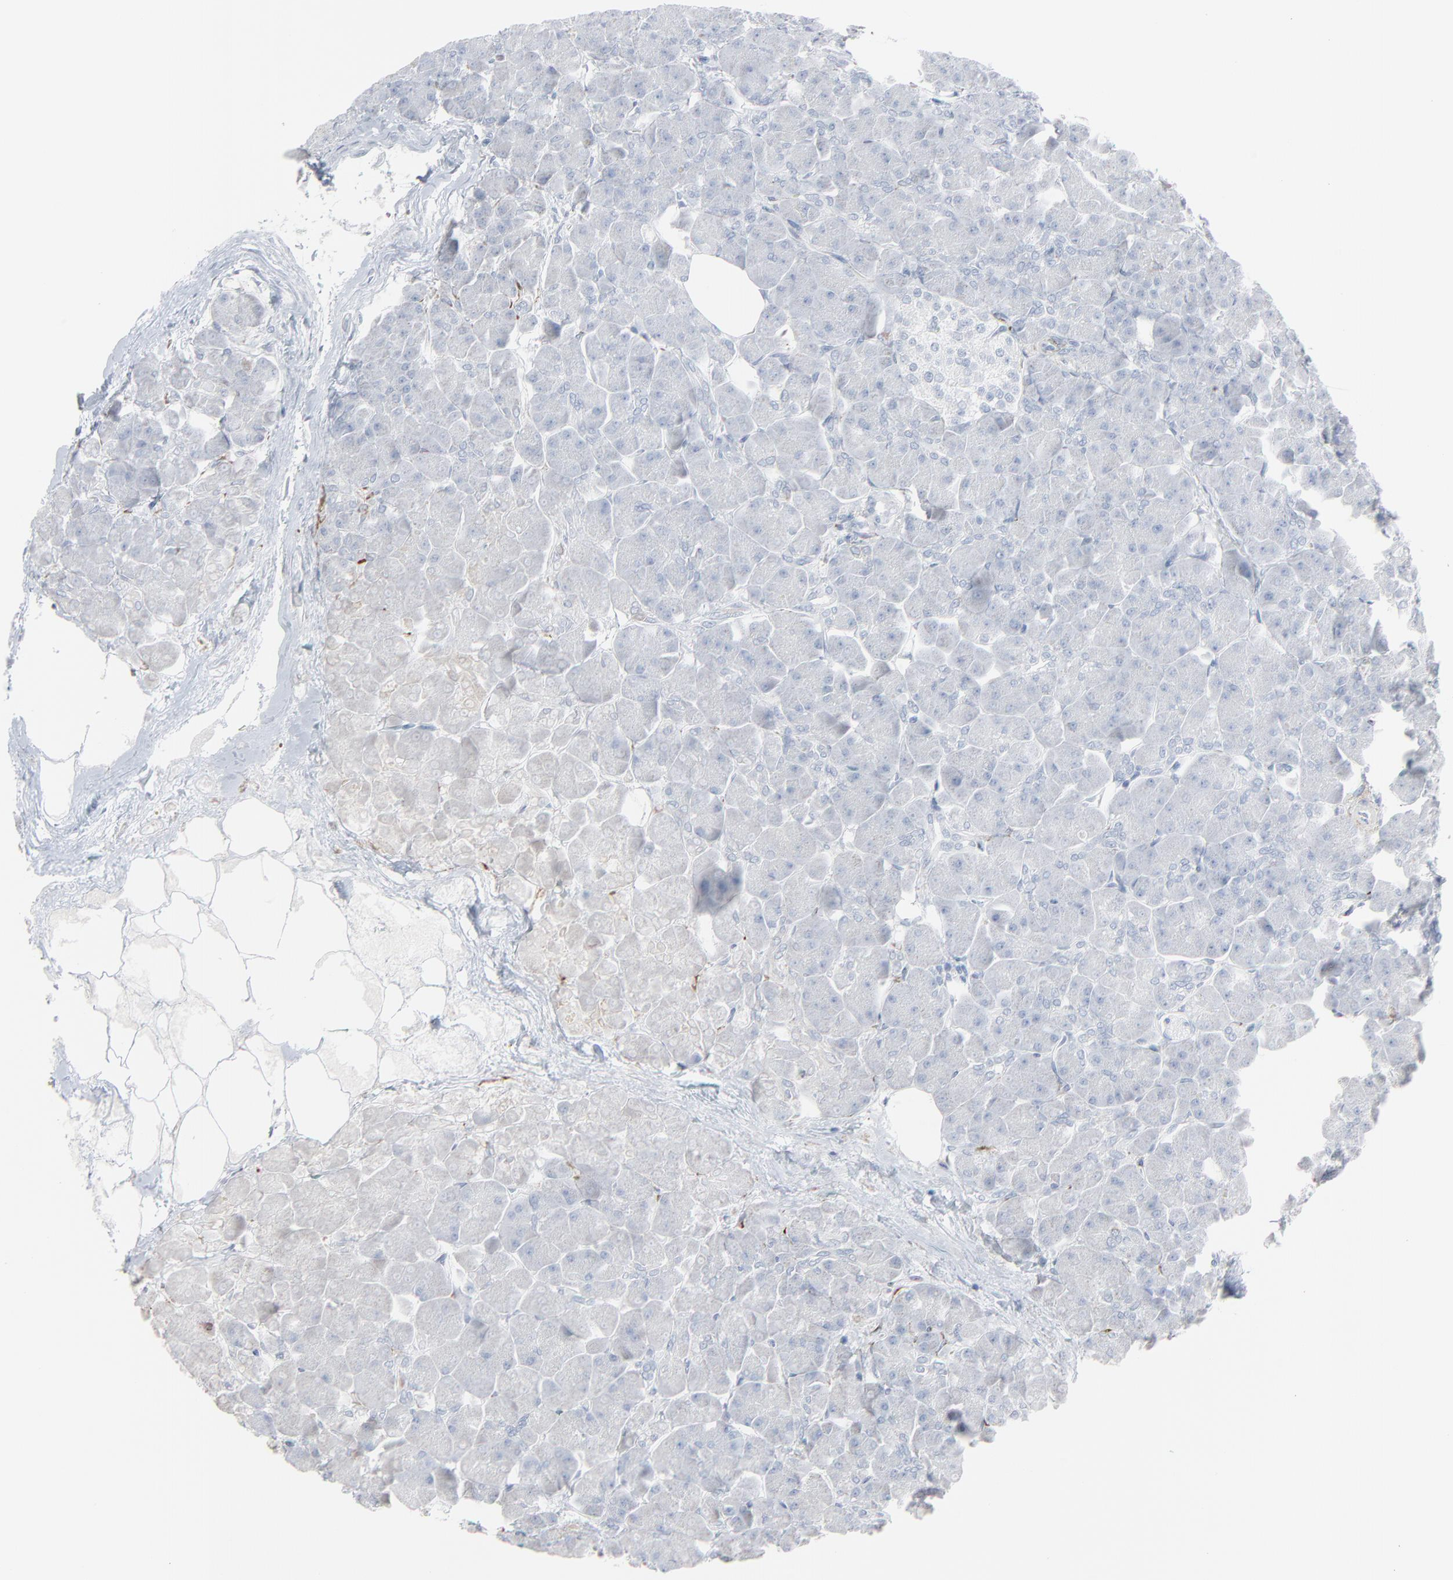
{"staining": {"intensity": "negative", "quantity": "none", "location": "none"}, "tissue": "pancreas", "cell_type": "Exocrine glandular cells", "image_type": "normal", "snomed": [{"axis": "morphology", "description": "Normal tissue, NOS"}, {"axis": "topography", "description": "Pancreas"}], "caption": "Immunohistochemical staining of benign pancreas reveals no significant staining in exocrine glandular cells. (DAB (3,3'-diaminobenzidine) immunohistochemistry (IHC) with hematoxylin counter stain).", "gene": "BGN", "patient": {"sex": "male", "age": 66}}